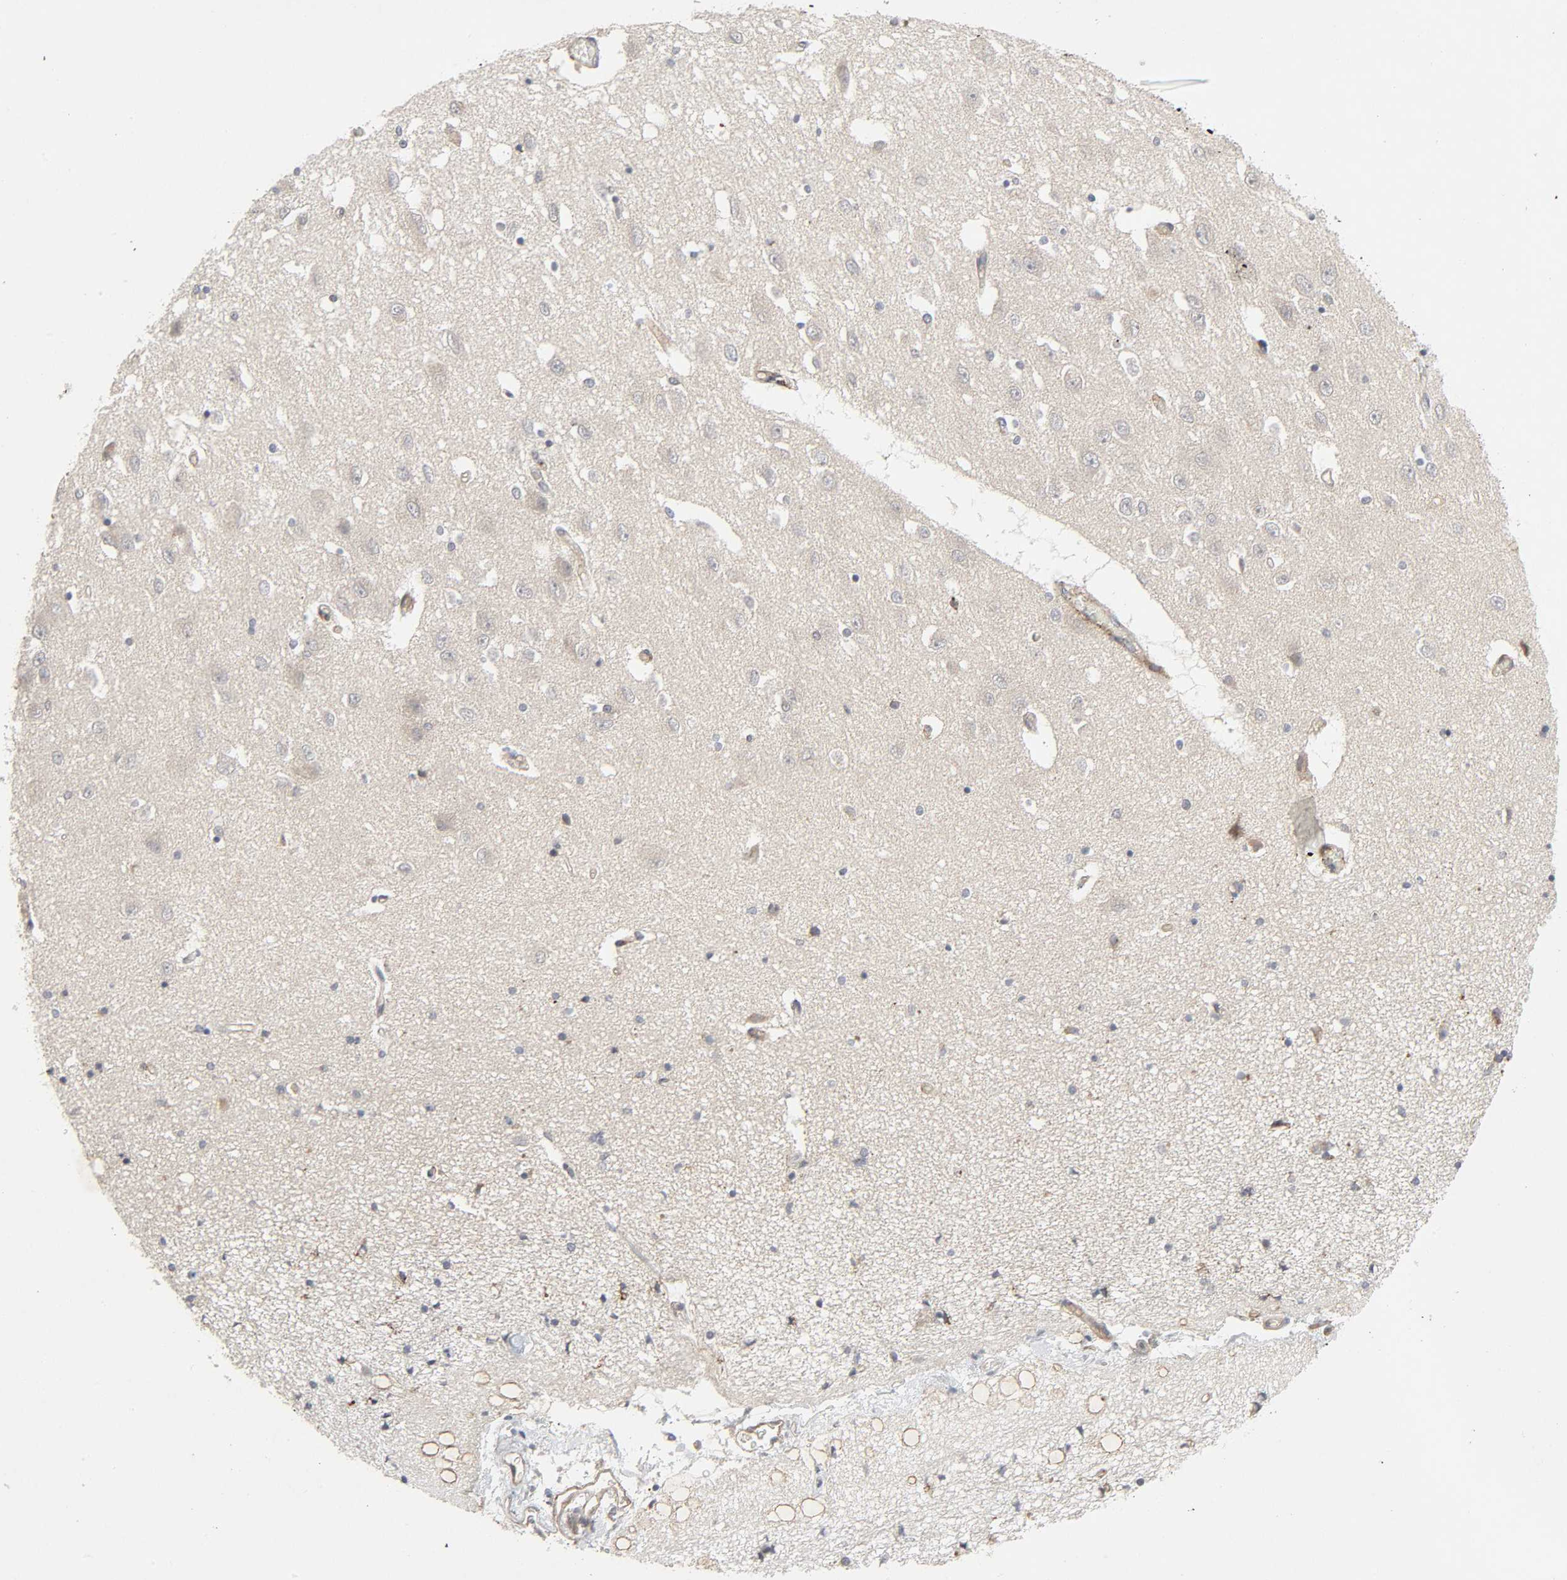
{"staining": {"intensity": "negative", "quantity": "none", "location": "none"}, "tissue": "hippocampus", "cell_type": "Glial cells", "image_type": "normal", "snomed": [{"axis": "morphology", "description": "Normal tissue, NOS"}, {"axis": "topography", "description": "Hippocampus"}], "caption": "A high-resolution micrograph shows immunohistochemistry staining of normal hippocampus, which shows no significant positivity in glial cells.", "gene": "ADCY4", "patient": {"sex": "female", "age": 54}}